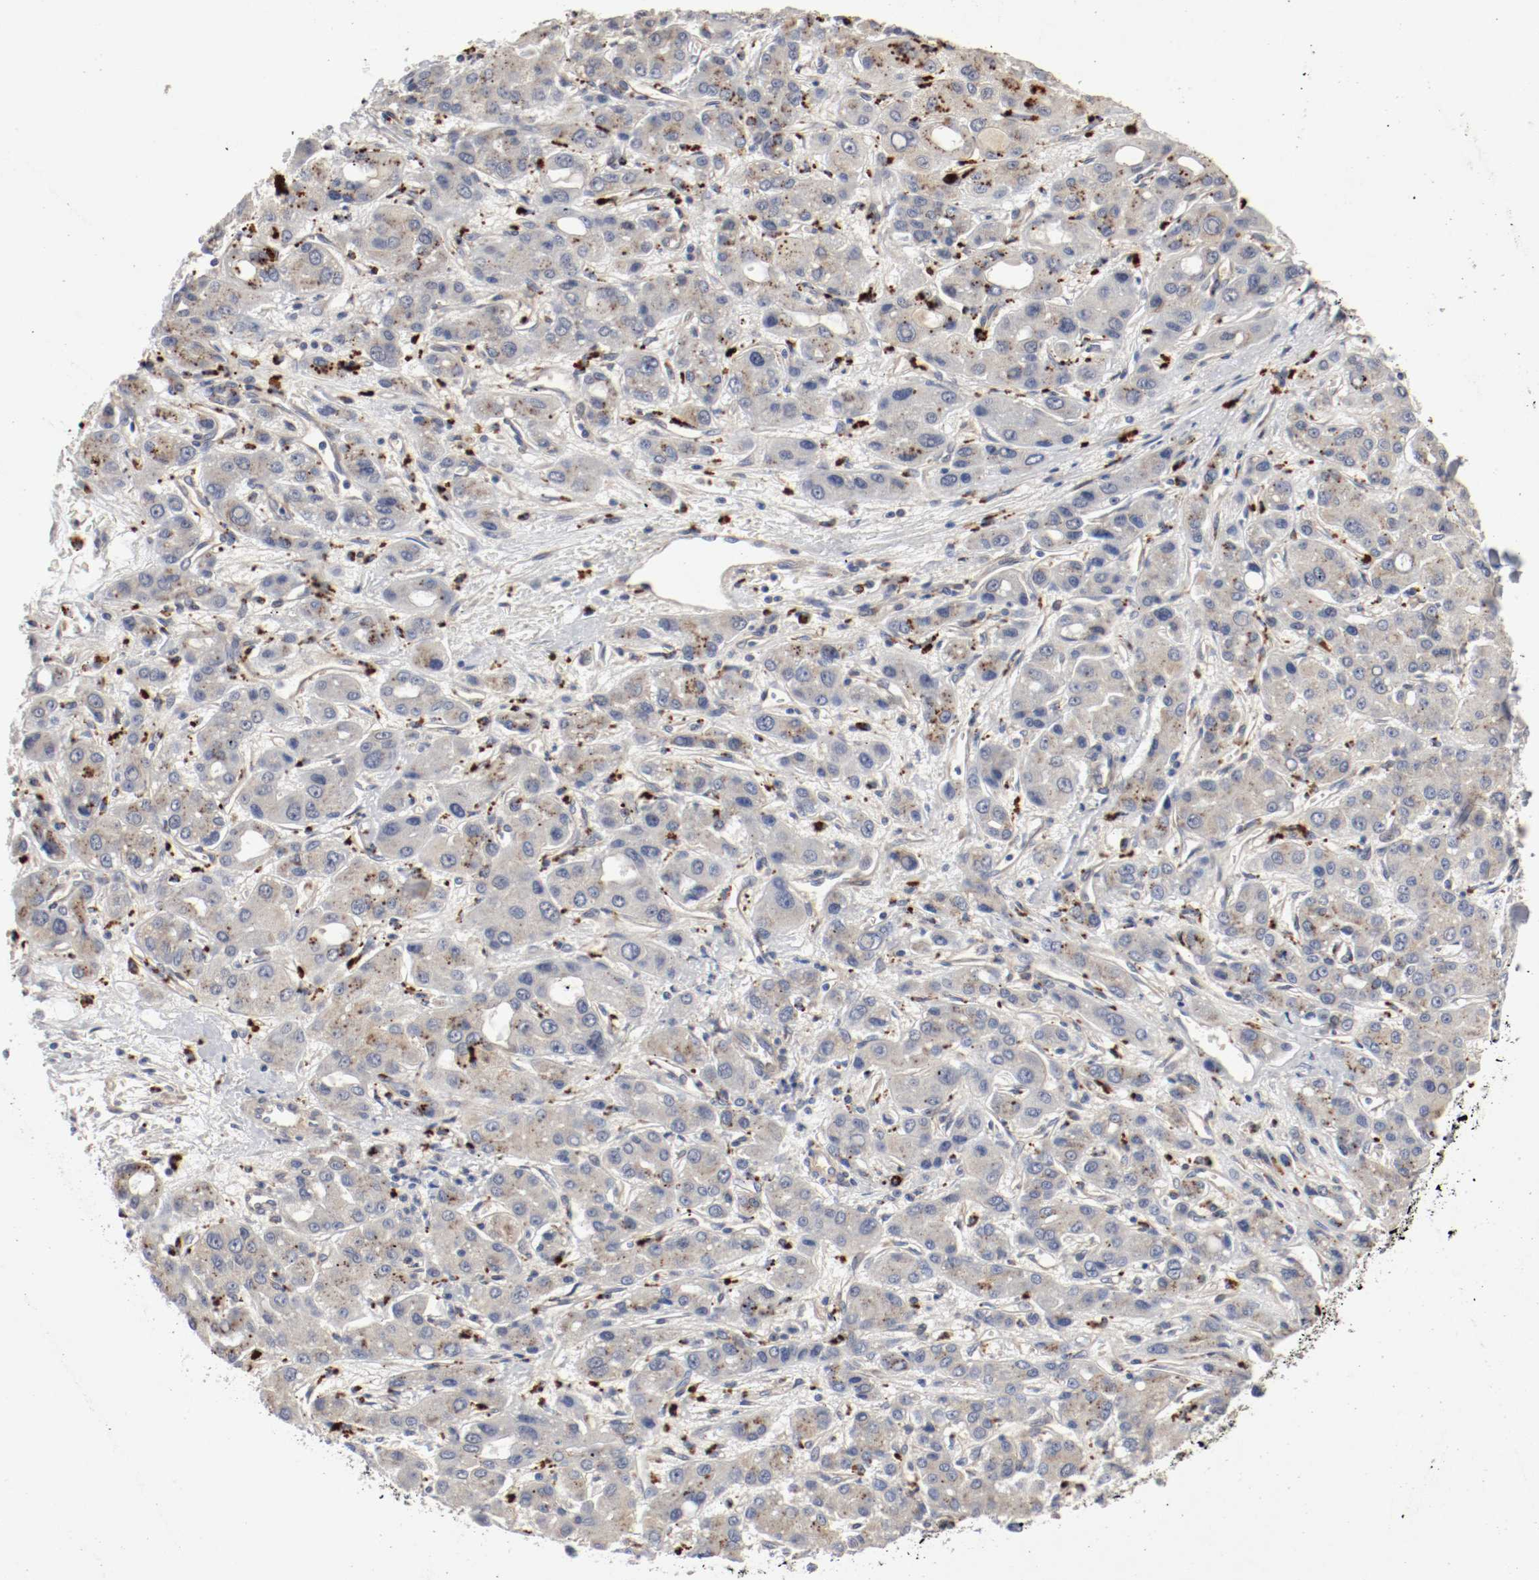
{"staining": {"intensity": "weak", "quantity": ">75%", "location": "cytoplasmic/membranous"}, "tissue": "liver cancer", "cell_type": "Tumor cells", "image_type": "cancer", "snomed": [{"axis": "morphology", "description": "Carcinoma, Hepatocellular, NOS"}, {"axis": "topography", "description": "Liver"}], "caption": "Liver cancer stained for a protein exhibits weak cytoplasmic/membranous positivity in tumor cells.", "gene": "REN", "patient": {"sex": "male", "age": 55}}